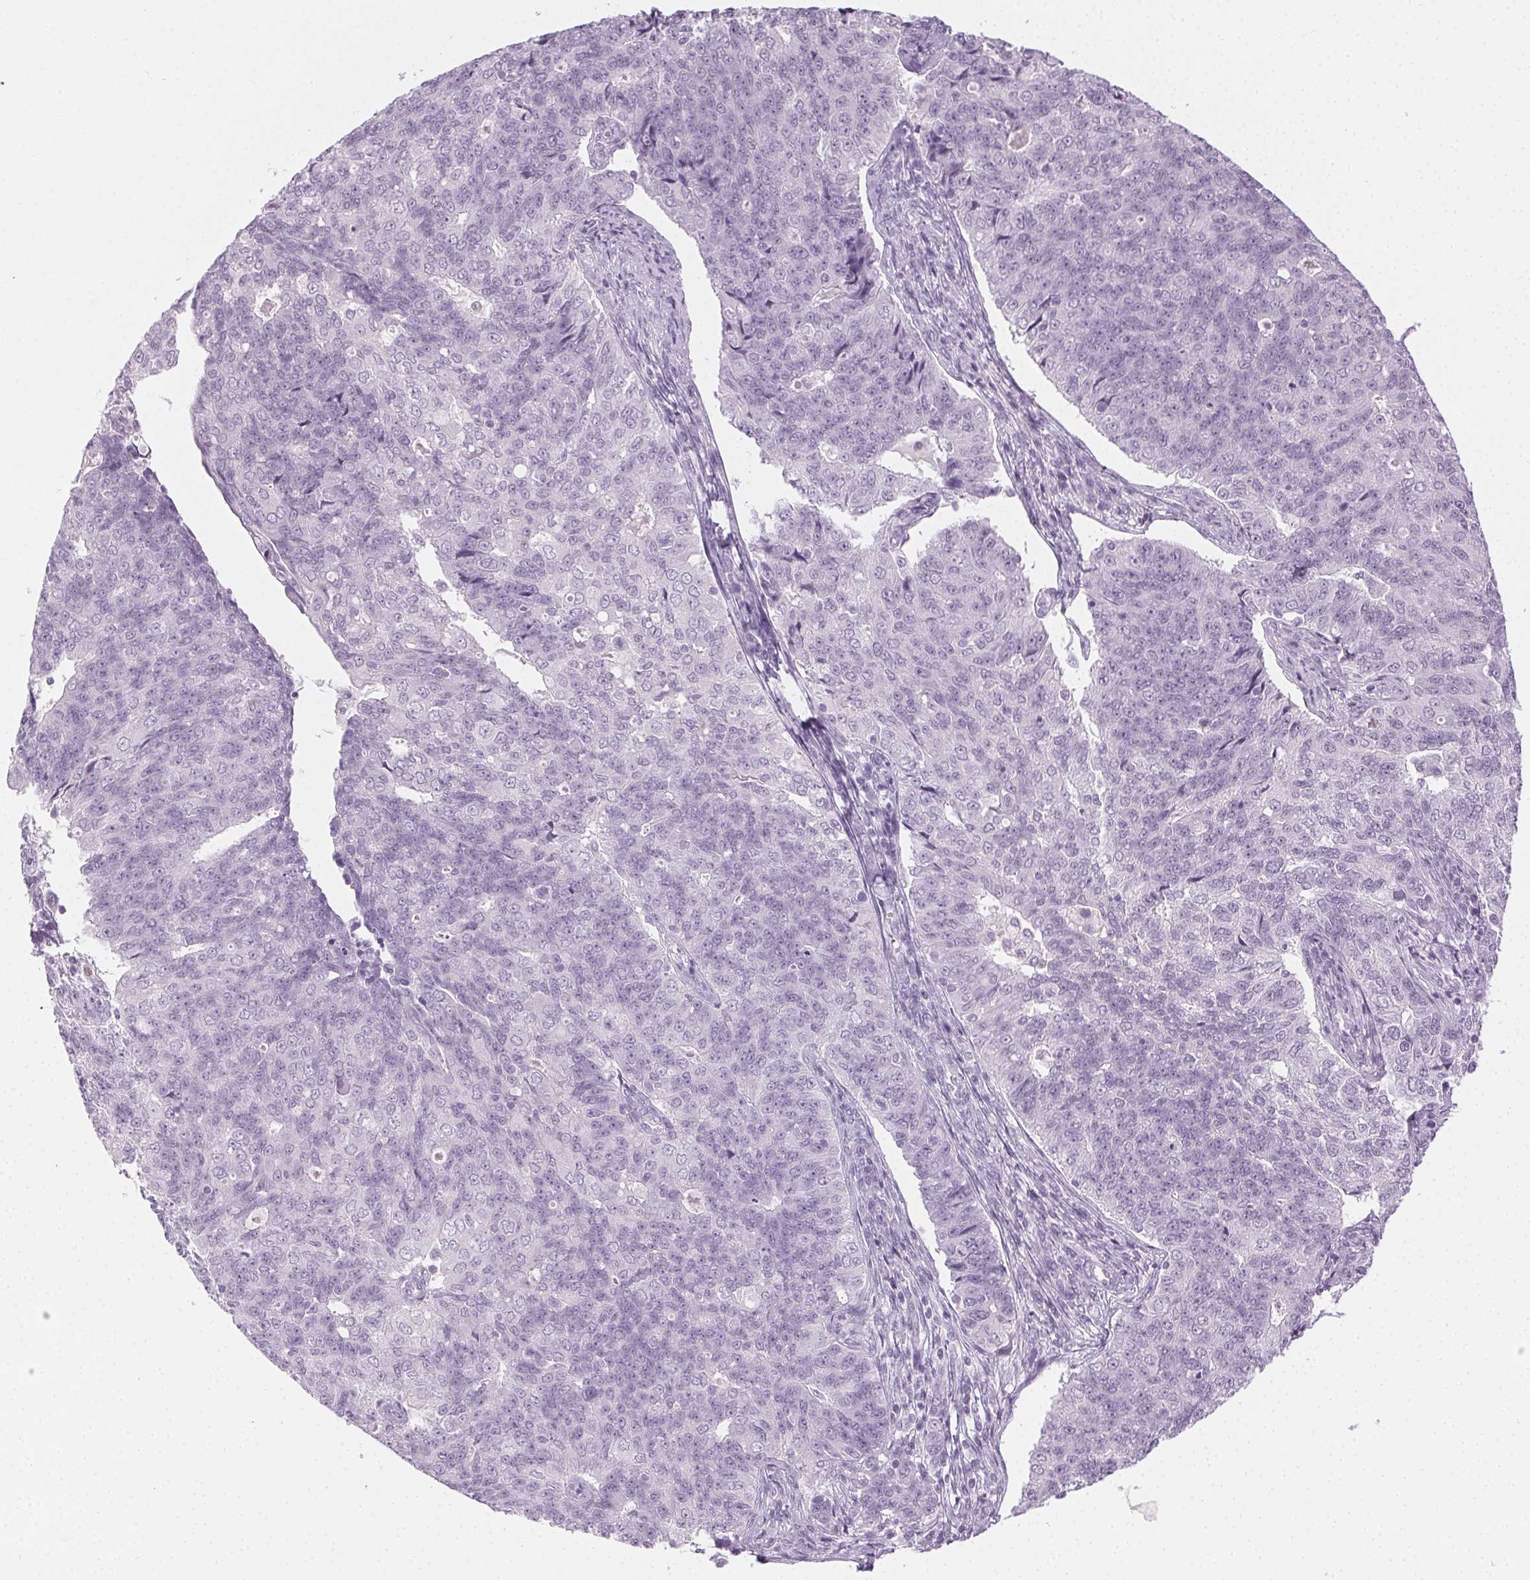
{"staining": {"intensity": "negative", "quantity": "none", "location": "none"}, "tissue": "endometrial cancer", "cell_type": "Tumor cells", "image_type": "cancer", "snomed": [{"axis": "morphology", "description": "Adenocarcinoma, NOS"}, {"axis": "topography", "description": "Endometrium"}], "caption": "Immunohistochemical staining of endometrial adenocarcinoma demonstrates no significant staining in tumor cells.", "gene": "MPO", "patient": {"sex": "female", "age": 43}}